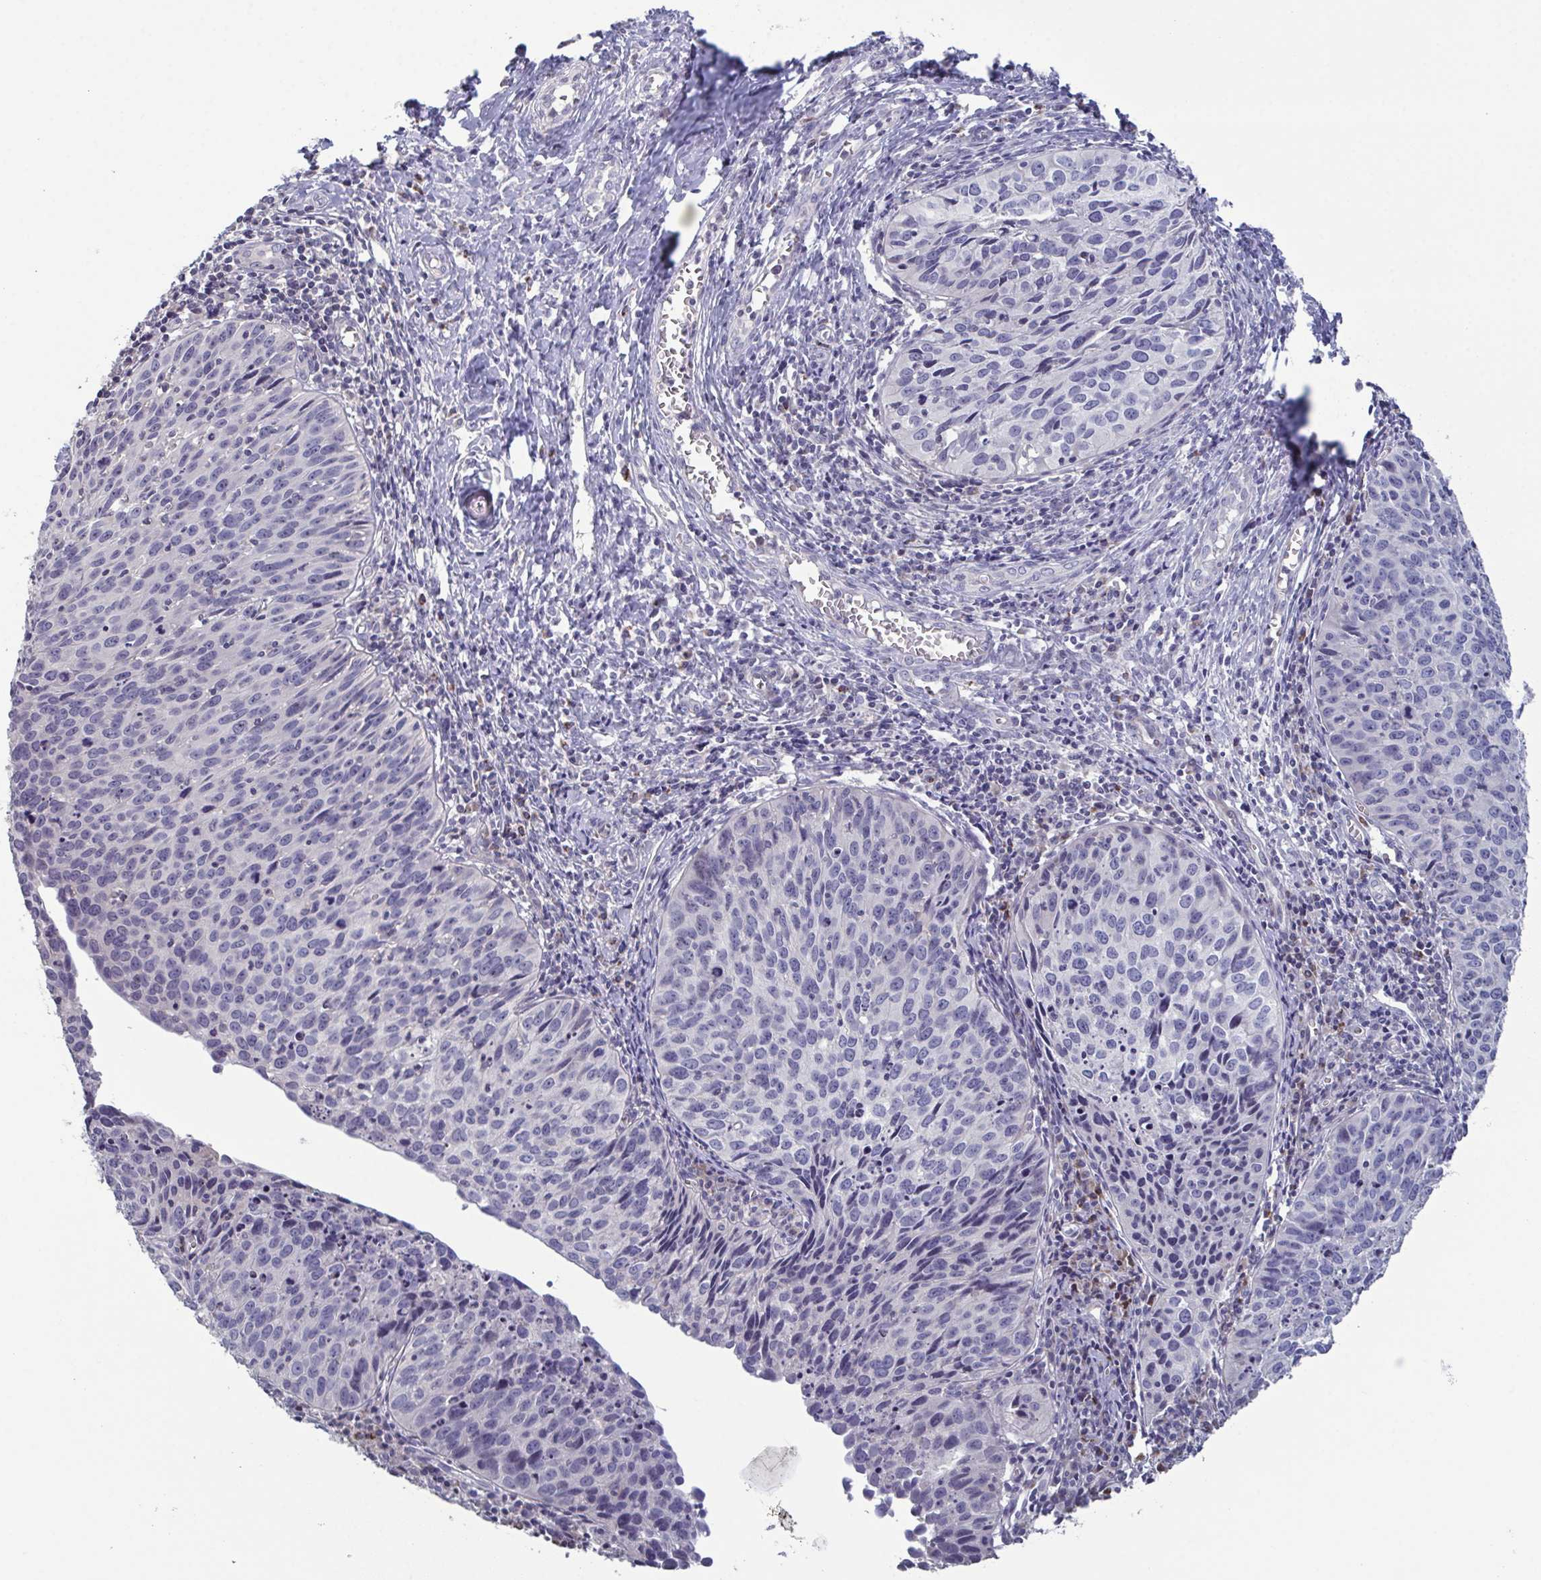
{"staining": {"intensity": "negative", "quantity": "none", "location": "none"}, "tissue": "cervical cancer", "cell_type": "Tumor cells", "image_type": "cancer", "snomed": [{"axis": "morphology", "description": "Squamous cell carcinoma, NOS"}, {"axis": "topography", "description": "Cervix"}], "caption": "Cervical cancer stained for a protein using immunohistochemistry (IHC) shows no expression tumor cells.", "gene": "GLDC", "patient": {"sex": "female", "age": 31}}